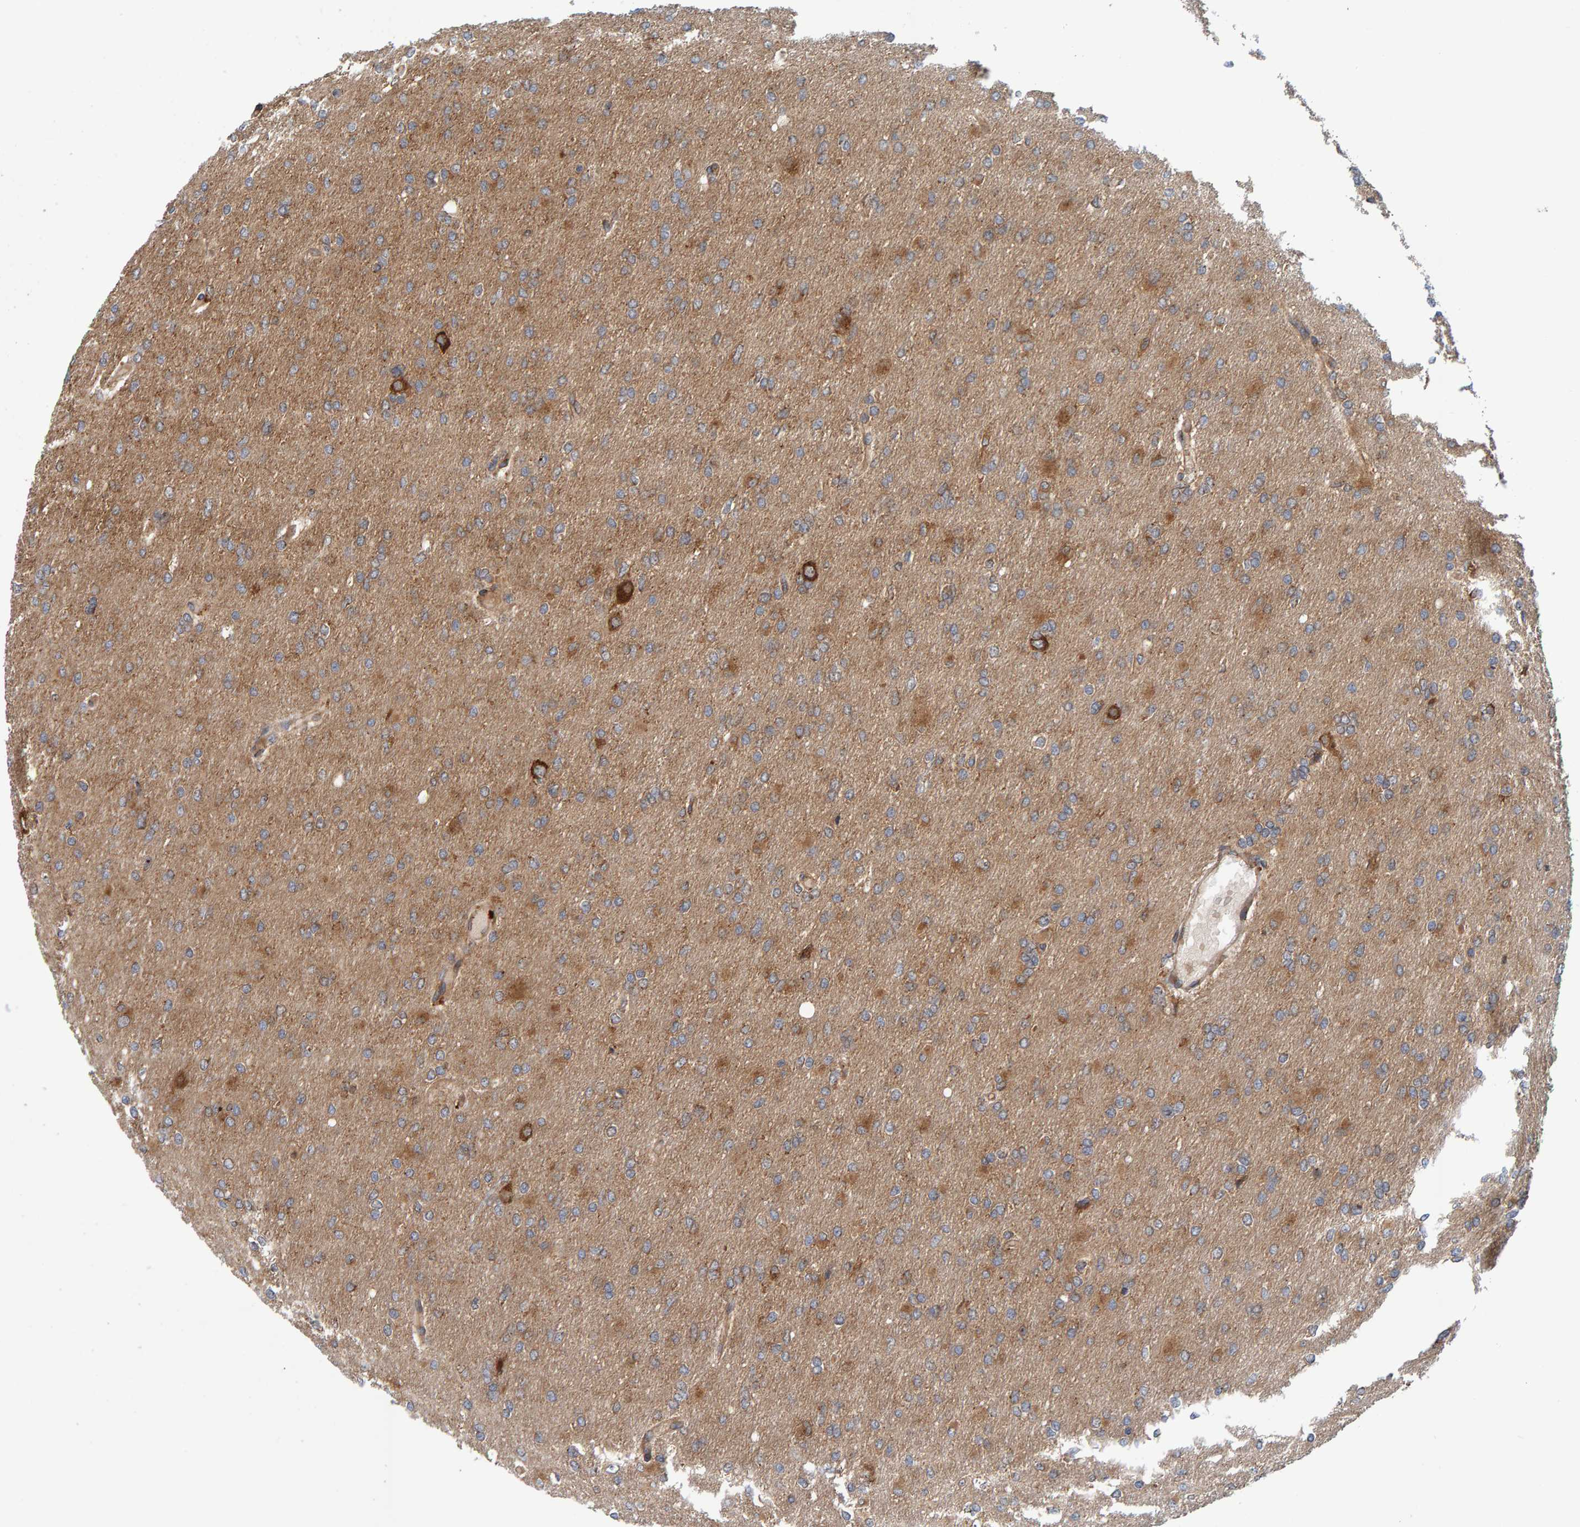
{"staining": {"intensity": "moderate", "quantity": "25%-75%", "location": "cytoplasmic/membranous"}, "tissue": "glioma", "cell_type": "Tumor cells", "image_type": "cancer", "snomed": [{"axis": "morphology", "description": "Glioma, malignant, High grade"}, {"axis": "topography", "description": "Cerebral cortex"}], "caption": "Protein expression analysis of malignant glioma (high-grade) reveals moderate cytoplasmic/membranous expression in approximately 25%-75% of tumor cells.", "gene": "BAIAP2", "patient": {"sex": "female", "age": 36}}